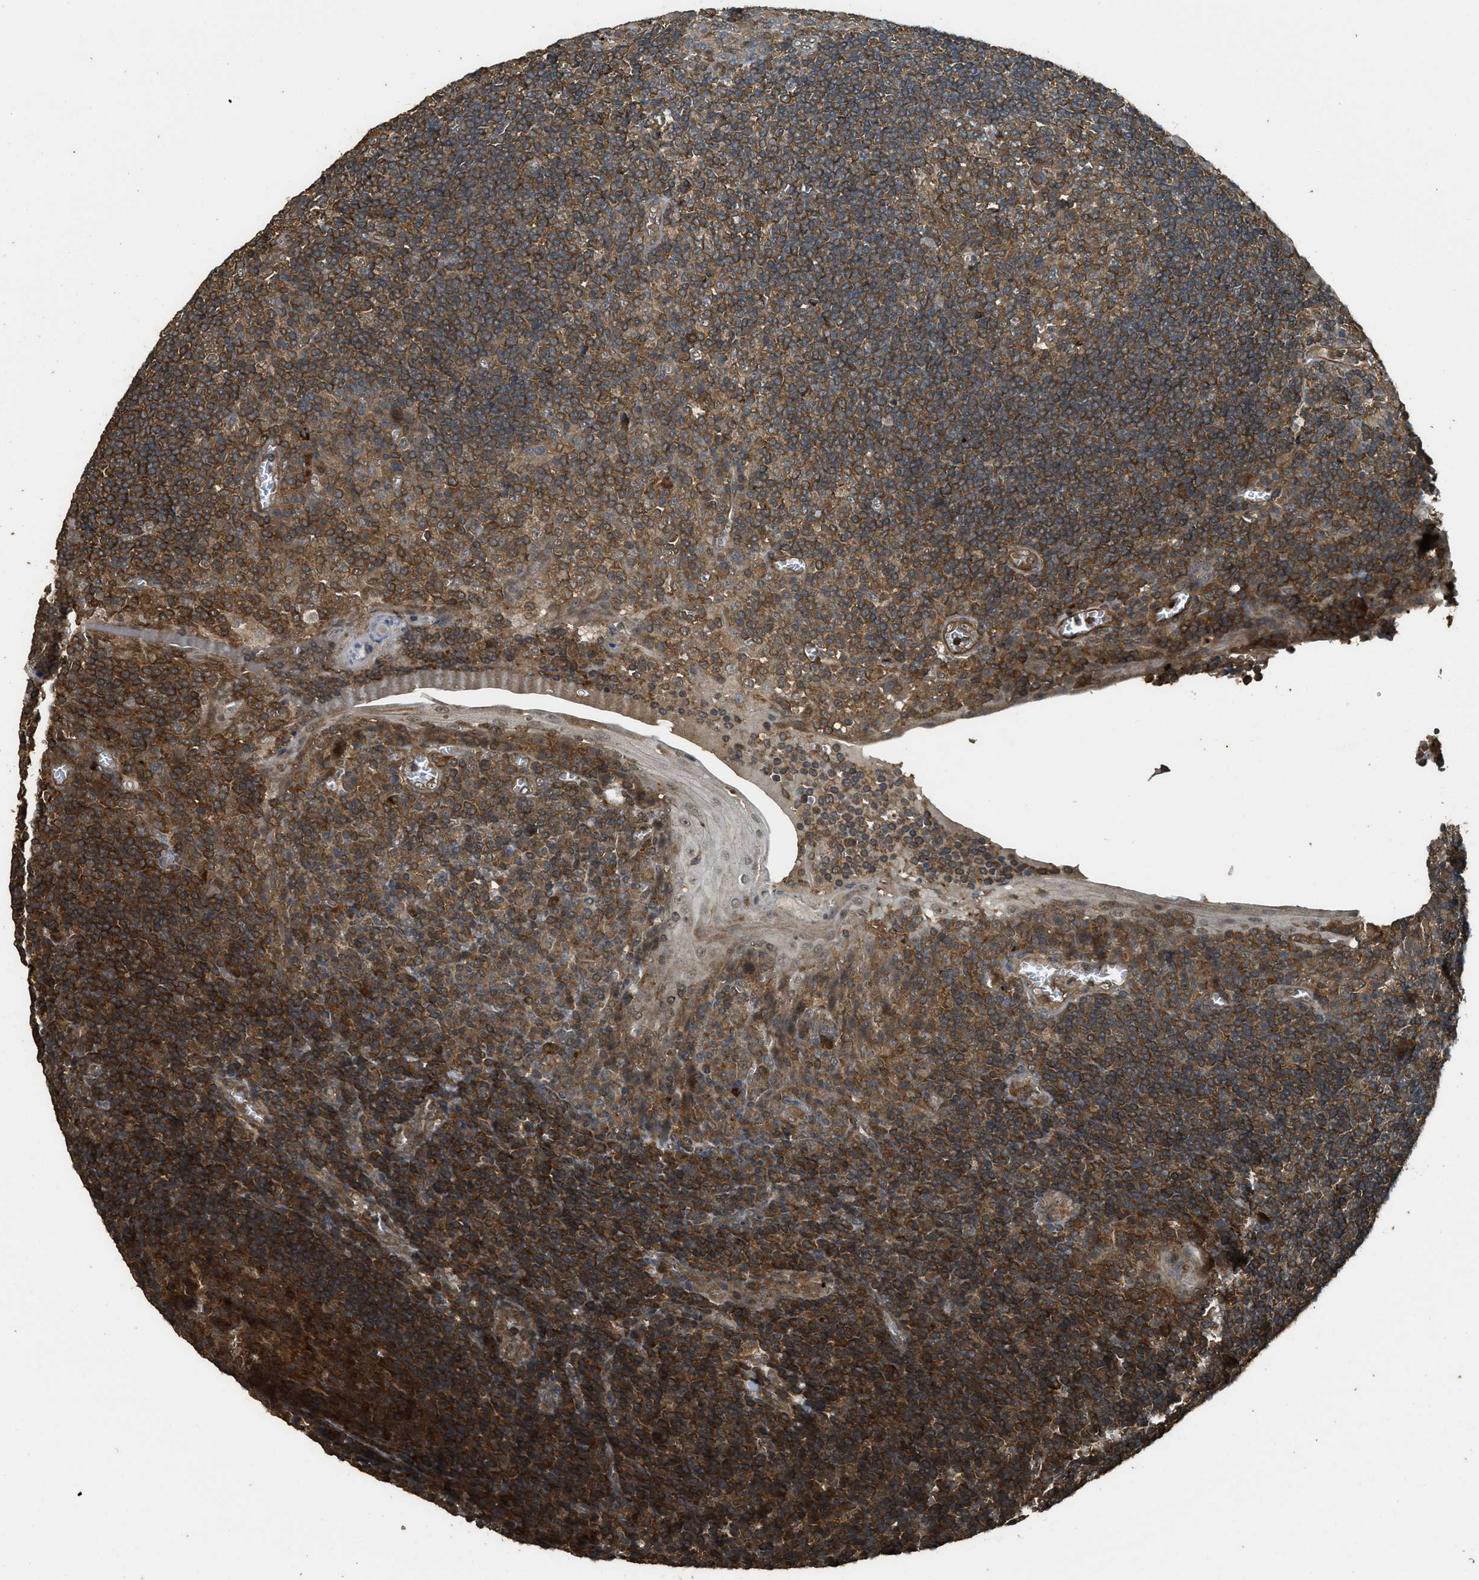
{"staining": {"intensity": "strong", "quantity": ">75%", "location": "cytoplasmic/membranous"}, "tissue": "tonsil", "cell_type": "Germinal center cells", "image_type": "normal", "snomed": [{"axis": "morphology", "description": "Normal tissue, NOS"}, {"axis": "topography", "description": "Tonsil"}], "caption": "Protein positivity by immunohistochemistry (IHC) shows strong cytoplasmic/membranous staining in approximately >75% of germinal center cells in normal tonsil.", "gene": "PPP6R3", "patient": {"sex": "male", "age": 37}}